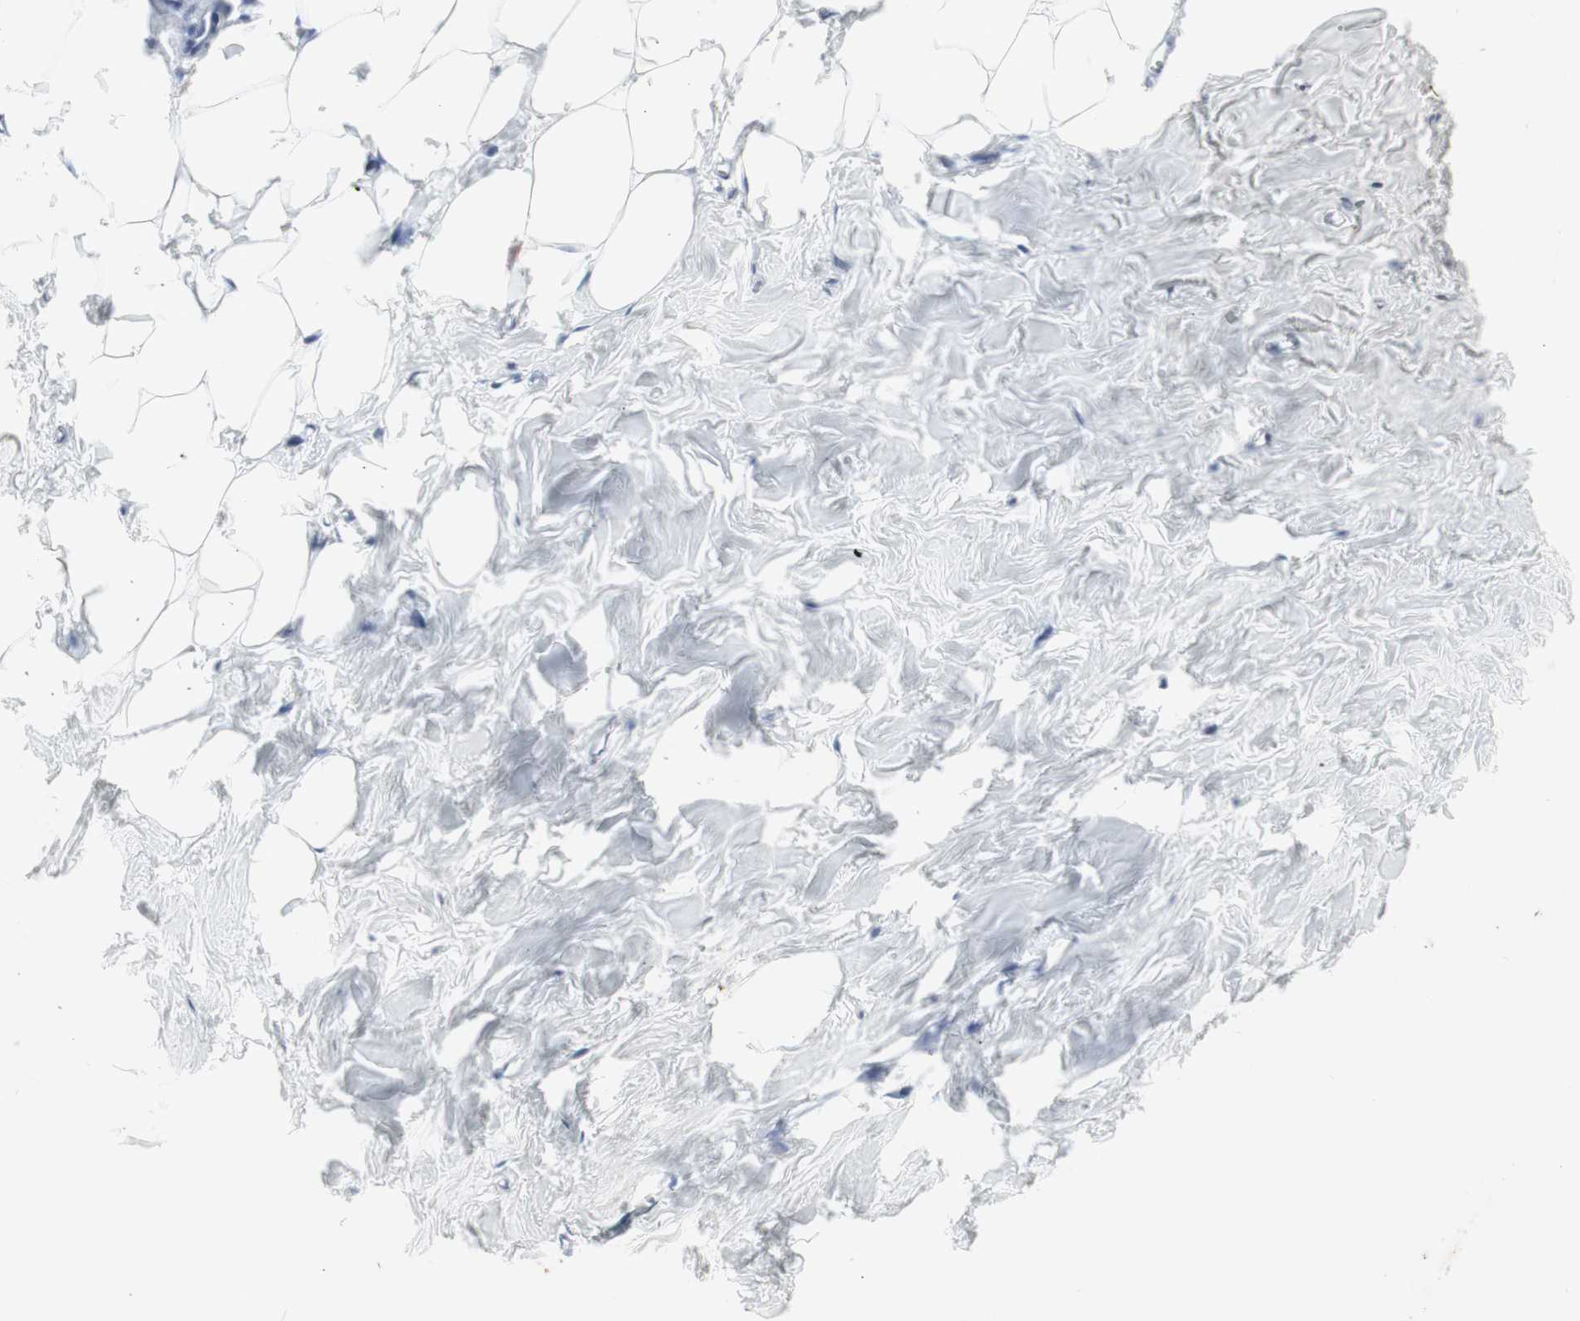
{"staining": {"intensity": "negative", "quantity": "none", "location": "none"}, "tissue": "breast", "cell_type": "Adipocytes", "image_type": "normal", "snomed": [{"axis": "morphology", "description": "Normal tissue, NOS"}, {"axis": "topography", "description": "Breast"}], "caption": "DAB immunohistochemical staining of benign breast shows no significant expression in adipocytes.", "gene": "INS", "patient": {"sex": "female", "age": 27}}